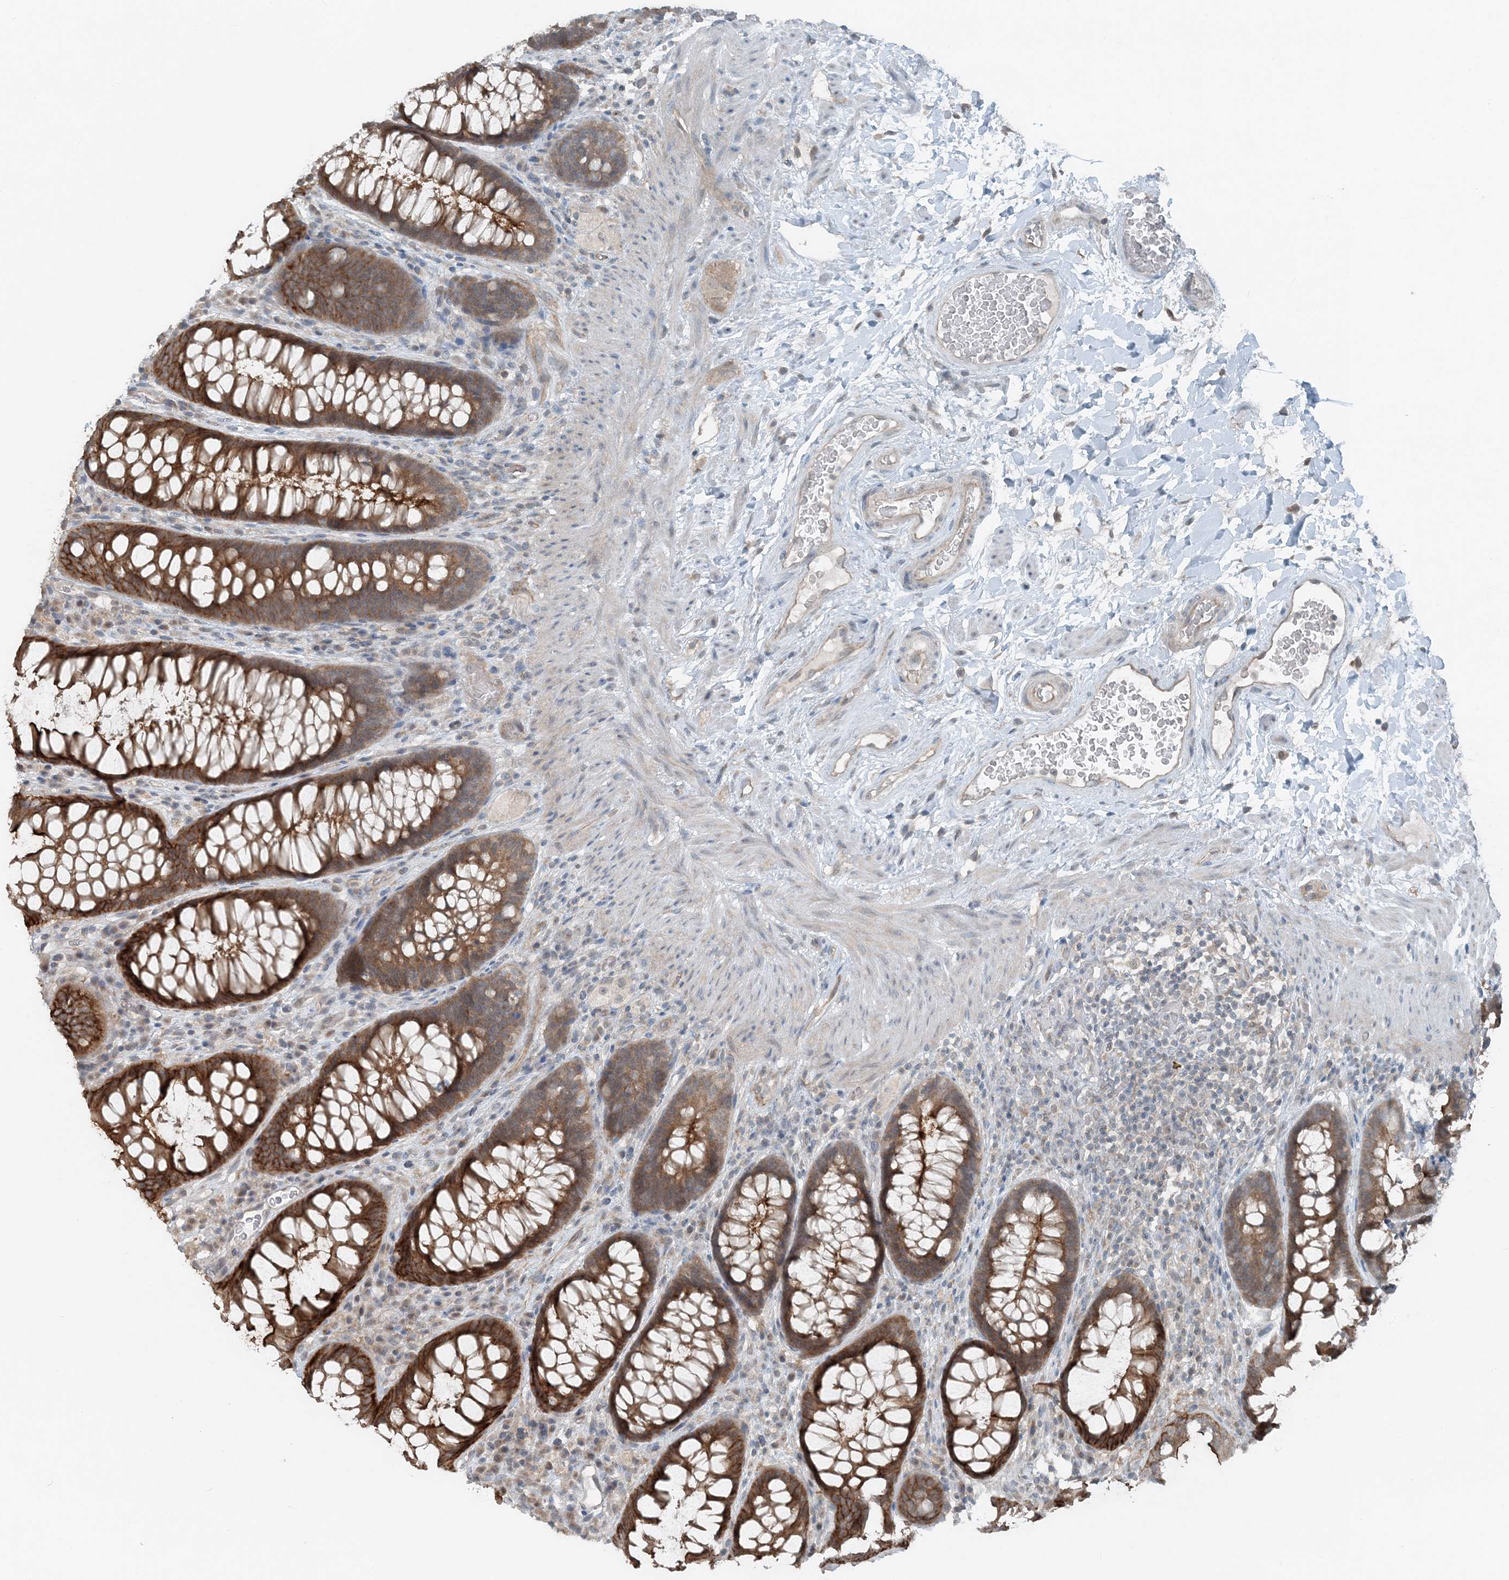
{"staining": {"intensity": "moderate", "quantity": ">75%", "location": "cytoplasmic/membranous"}, "tissue": "rectum", "cell_type": "Glandular cells", "image_type": "normal", "snomed": [{"axis": "morphology", "description": "Normal tissue, NOS"}, {"axis": "topography", "description": "Rectum"}], "caption": "An immunohistochemistry (IHC) photomicrograph of unremarkable tissue is shown. Protein staining in brown shows moderate cytoplasmic/membranous positivity in rectum within glandular cells.", "gene": "MITD1", "patient": {"sex": "female", "age": 46}}